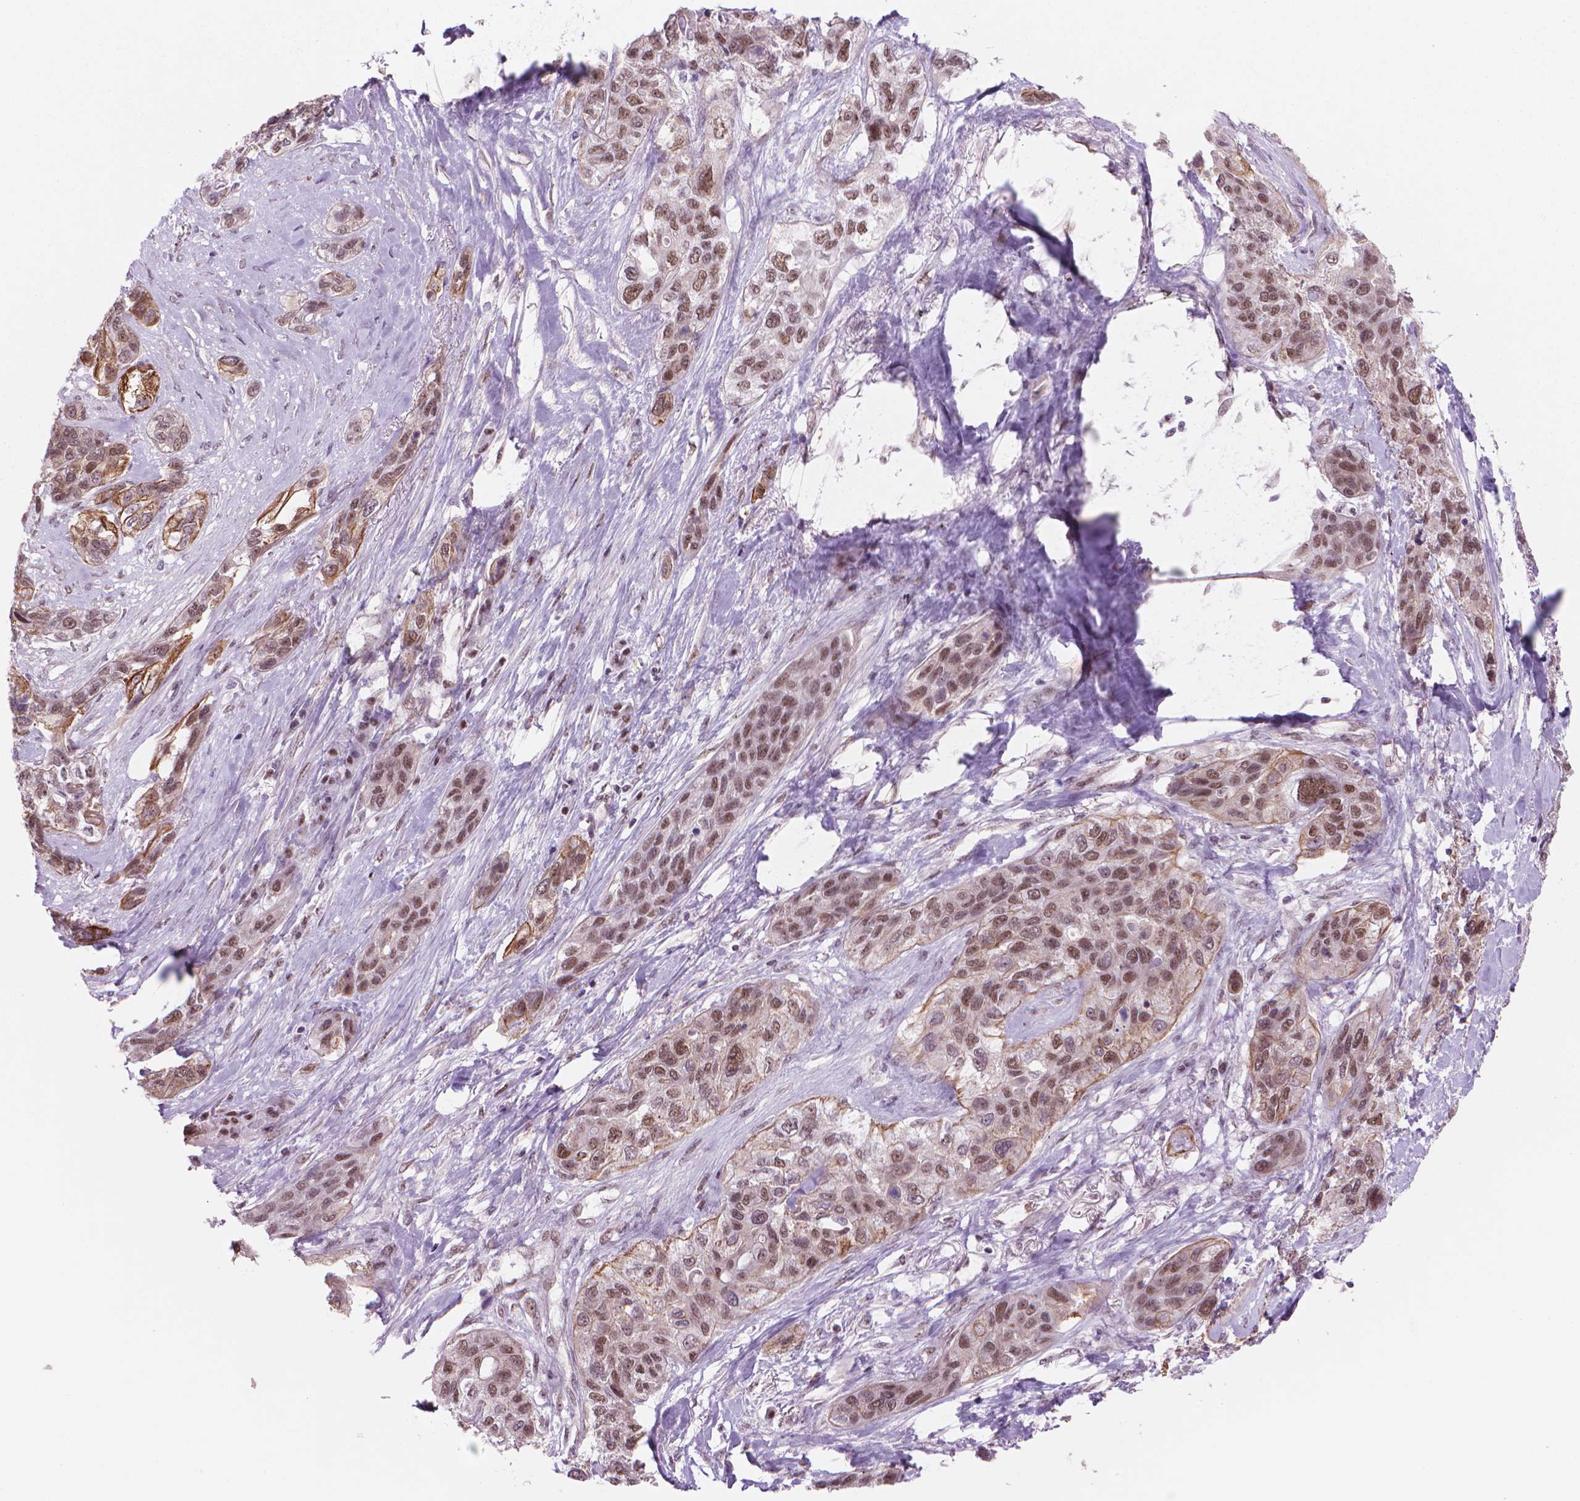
{"staining": {"intensity": "moderate", "quantity": ">75%", "location": "nuclear"}, "tissue": "lung cancer", "cell_type": "Tumor cells", "image_type": "cancer", "snomed": [{"axis": "morphology", "description": "Squamous cell carcinoma, NOS"}, {"axis": "topography", "description": "Lung"}], "caption": "Squamous cell carcinoma (lung) stained with a protein marker exhibits moderate staining in tumor cells.", "gene": "POLR3D", "patient": {"sex": "female", "age": 70}}